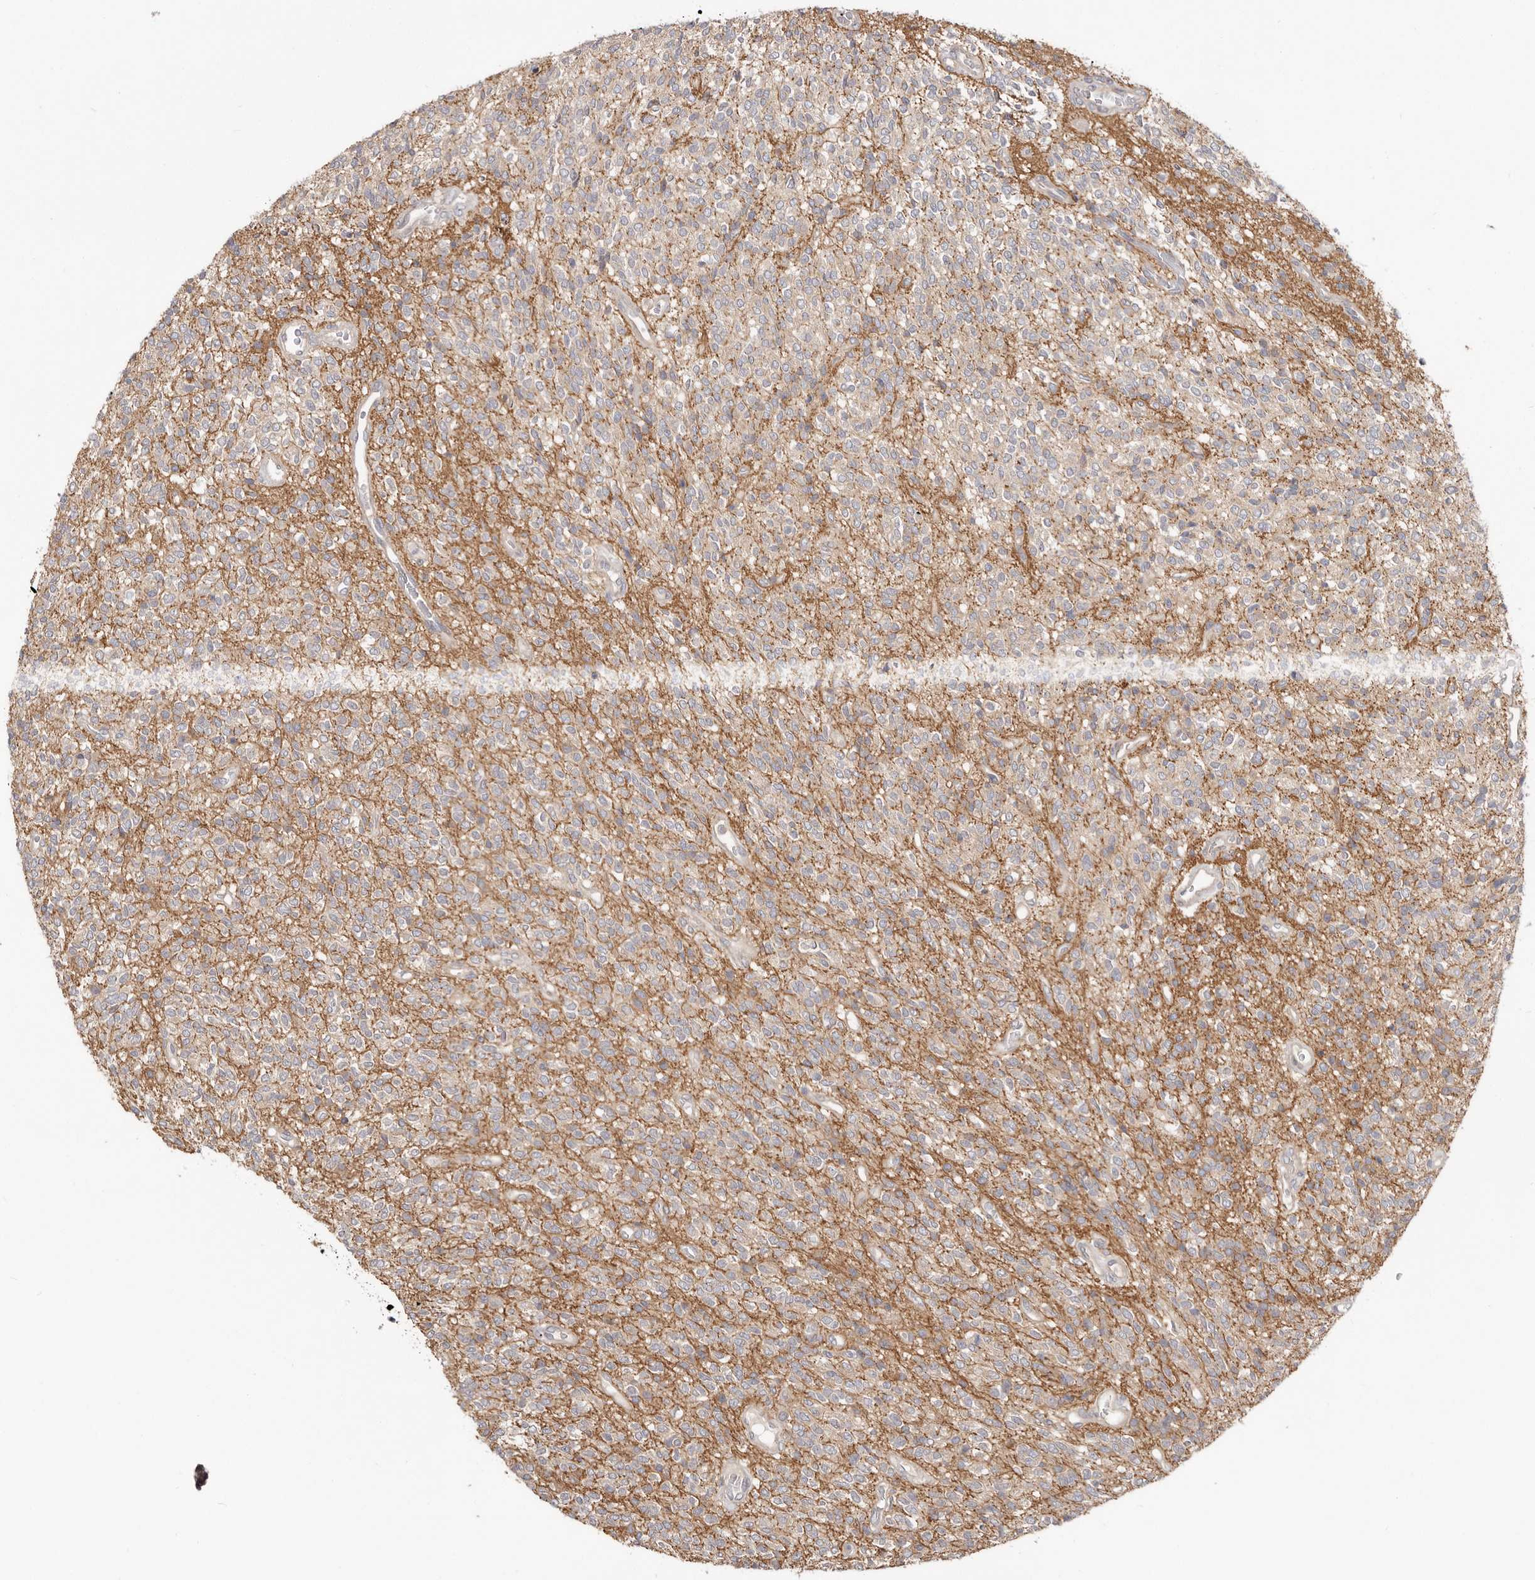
{"staining": {"intensity": "weak", "quantity": "<25%", "location": "cytoplasmic/membranous"}, "tissue": "glioma", "cell_type": "Tumor cells", "image_type": "cancer", "snomed": [{"axis": "morphology", "description": "Glioma, malignant, High grade"}, {"axis": "topography", "description": "Brain"}], "caption": "The histopathology image shows no staining of tumor cells in malignant glioma (high-grade).", "gene": "GPATCH4", "patient": {"sex": "male", "age": 34}}